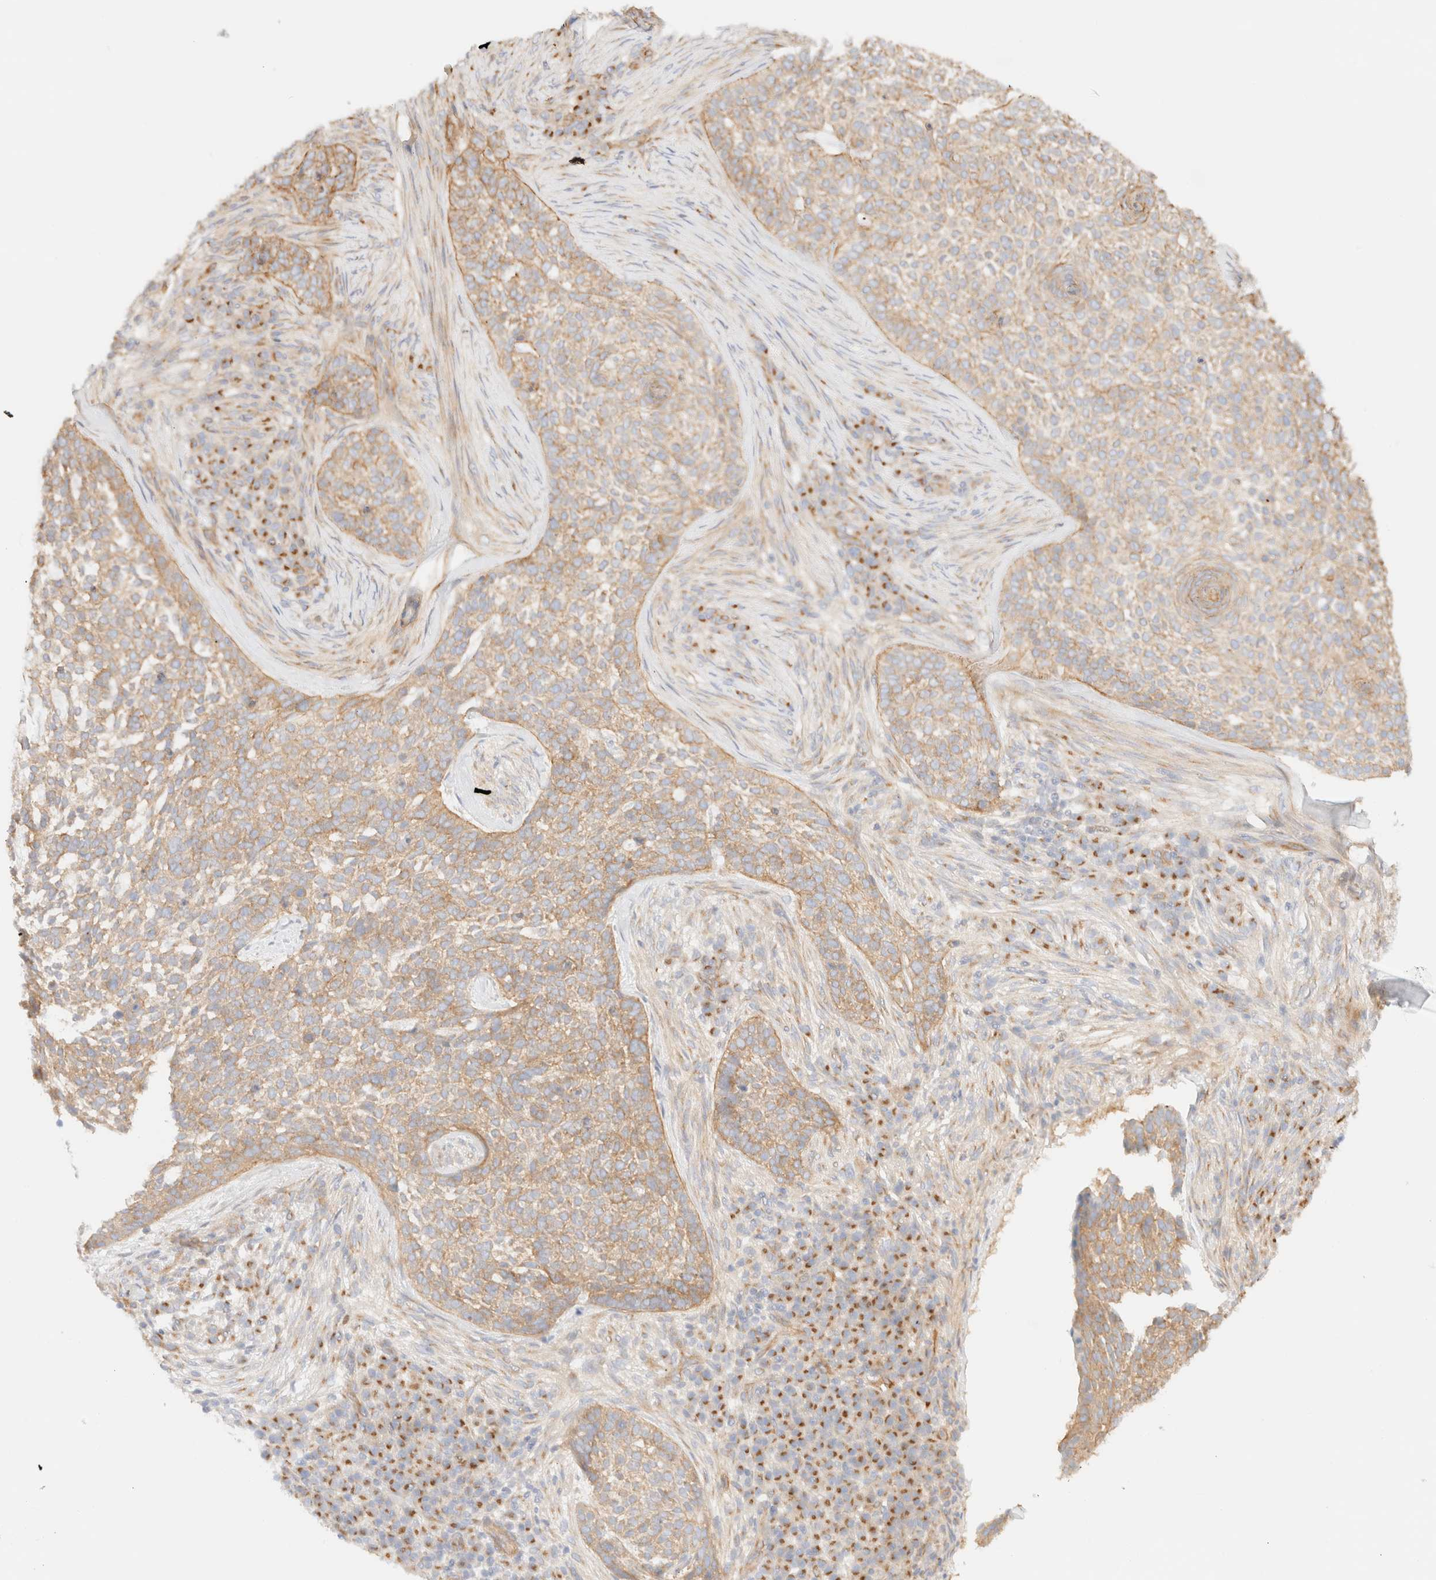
{"staining": {"intensity": "weak", "quantity": ">75%", "location": "cytoplasmic/membranous"}, "tissue": "skin cancer", "cell_type": "Tumor cells", "image_type": "cancer", "snomed": [{"axis": "morphology", "description": "Basal cell carcinoma"}, {"axis": "topography", "description": "Skin"}], "caption": "This is a photomicrograph of IHC staining of basal cell carcinoma (skin), which shows weak staining in the cytoplasmic/membranous of tumor cells.", "gene": "MYO10", "patient": {"sex": "female", "age": 64}}